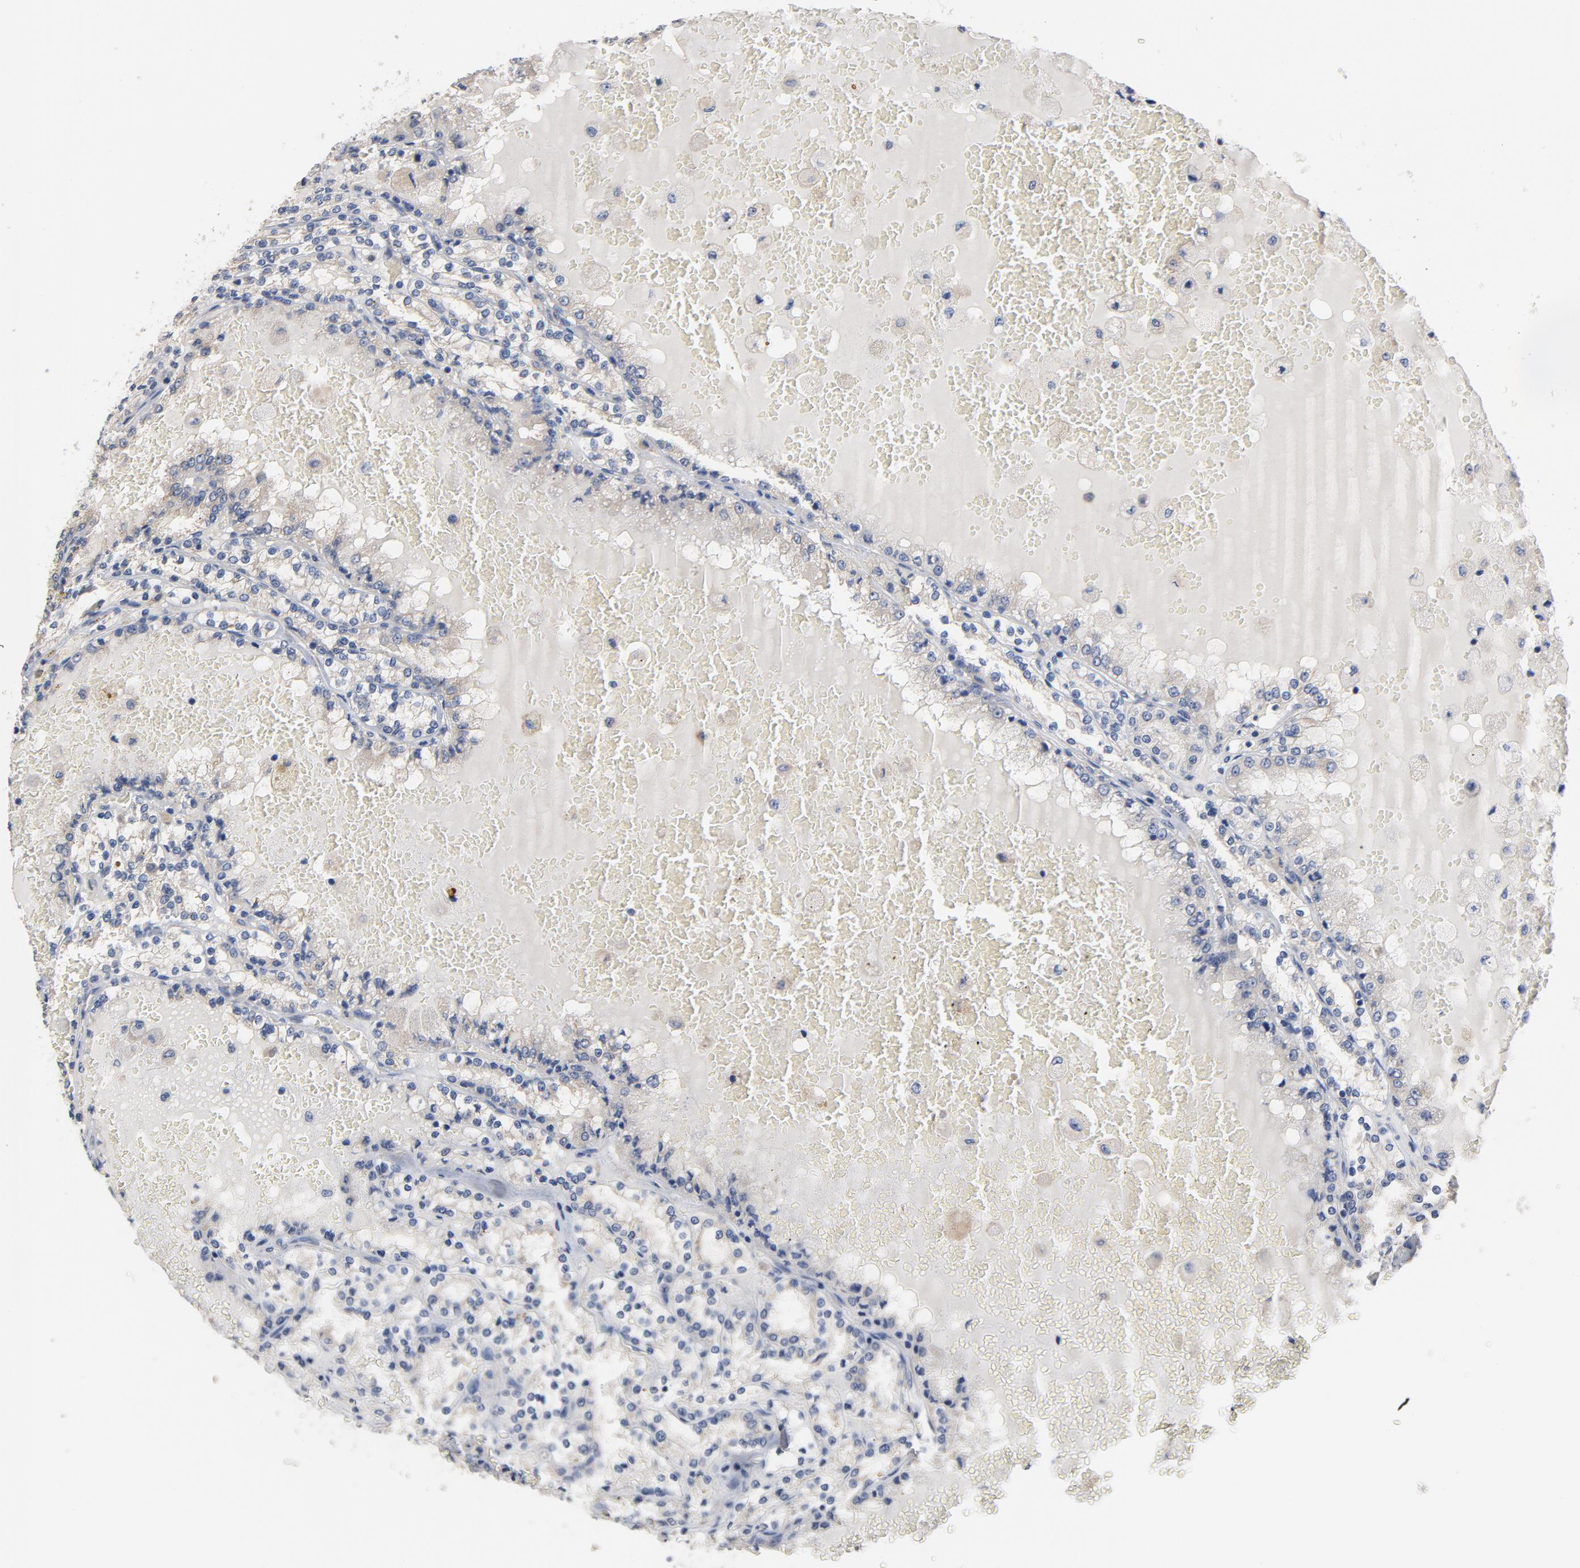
{"staining": {"intensity": "negative", "quantity": "none", "location": "none"}, "tissue": "renal cancer", "cell_type": "Tumor cells", "image_type": "cancer", "snomed": [{"axis": "morphology", "description": "Adenocarcinoma, NOS"}, {"axis": "topography", "description": "Kidney"}], "caption": "DAB immunohistochemical staining of adenocarcinoma (renal) reveals no significant positivity in tumor cells. Brightfield microscopy of immunohistochemistry (IHC) stained with DAB (3,3'-diaminobenzidine) (brown) and hematoxylin (blue), captured at high magnification.", "gene": "TLR4", "patient": {"sex": "female", "age": 56}}